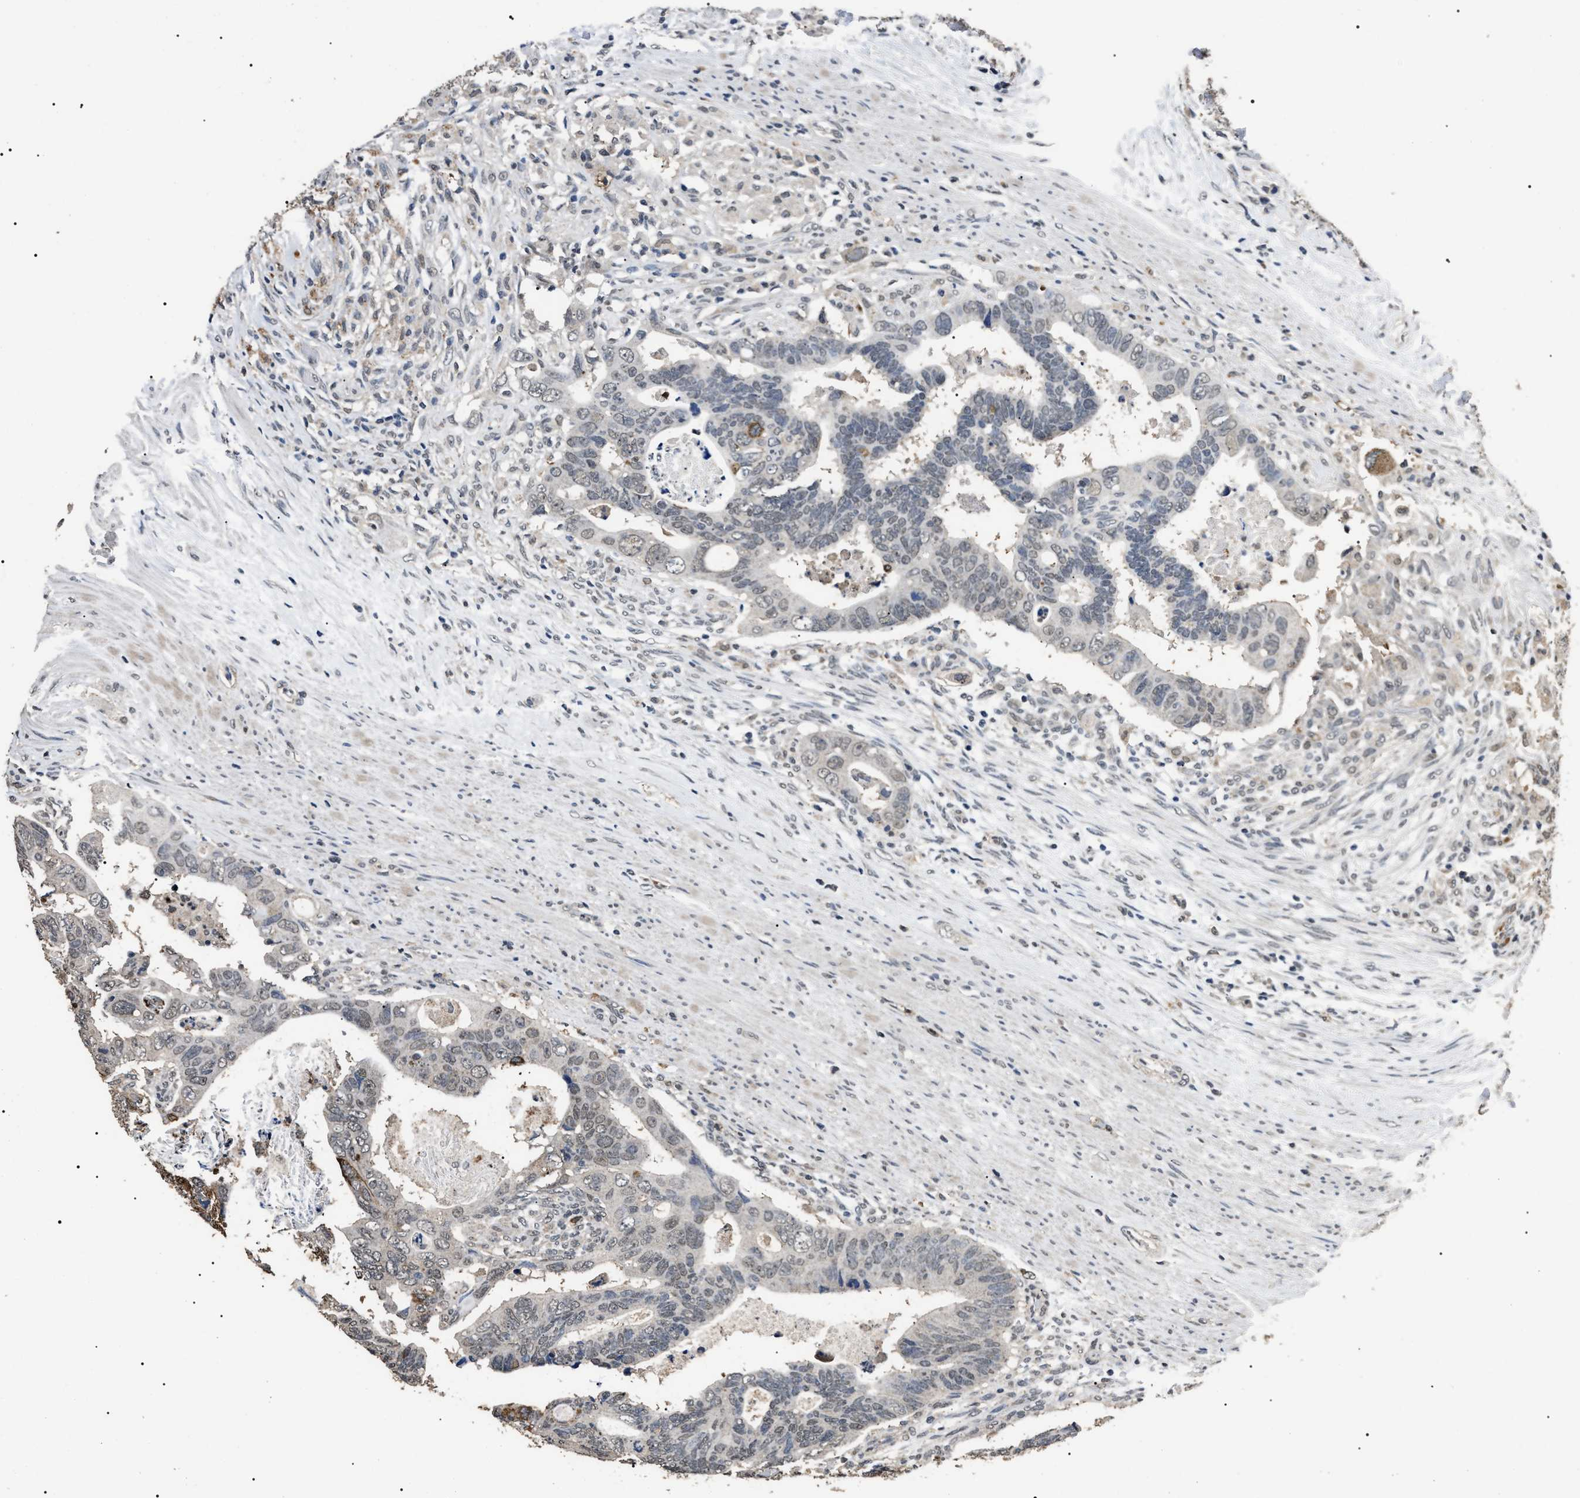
{"staining": {"intensity": "moderate", "quantity": "<25%", "location": "cytoplasmic/membranous,nuclear"}, "tissue": "colorectal cancer", "cell_type": "Tumor cells", "image_type": "cancer", "snomed": [{"axis": "morphology", "description": "Adenocarcinoma, NOS"}, {"axis": "topography", "description": "Rectum"}], "caption": "Immunohistochemistry of human colorectal cancer (adenocarcinoma) displays low levels of moderate cytoplasmic/membranous and nuclear staining in approximately <25% of tumor cells.", "gene": "ANP32E", "patient": {"sex": "male", "age": 53}}